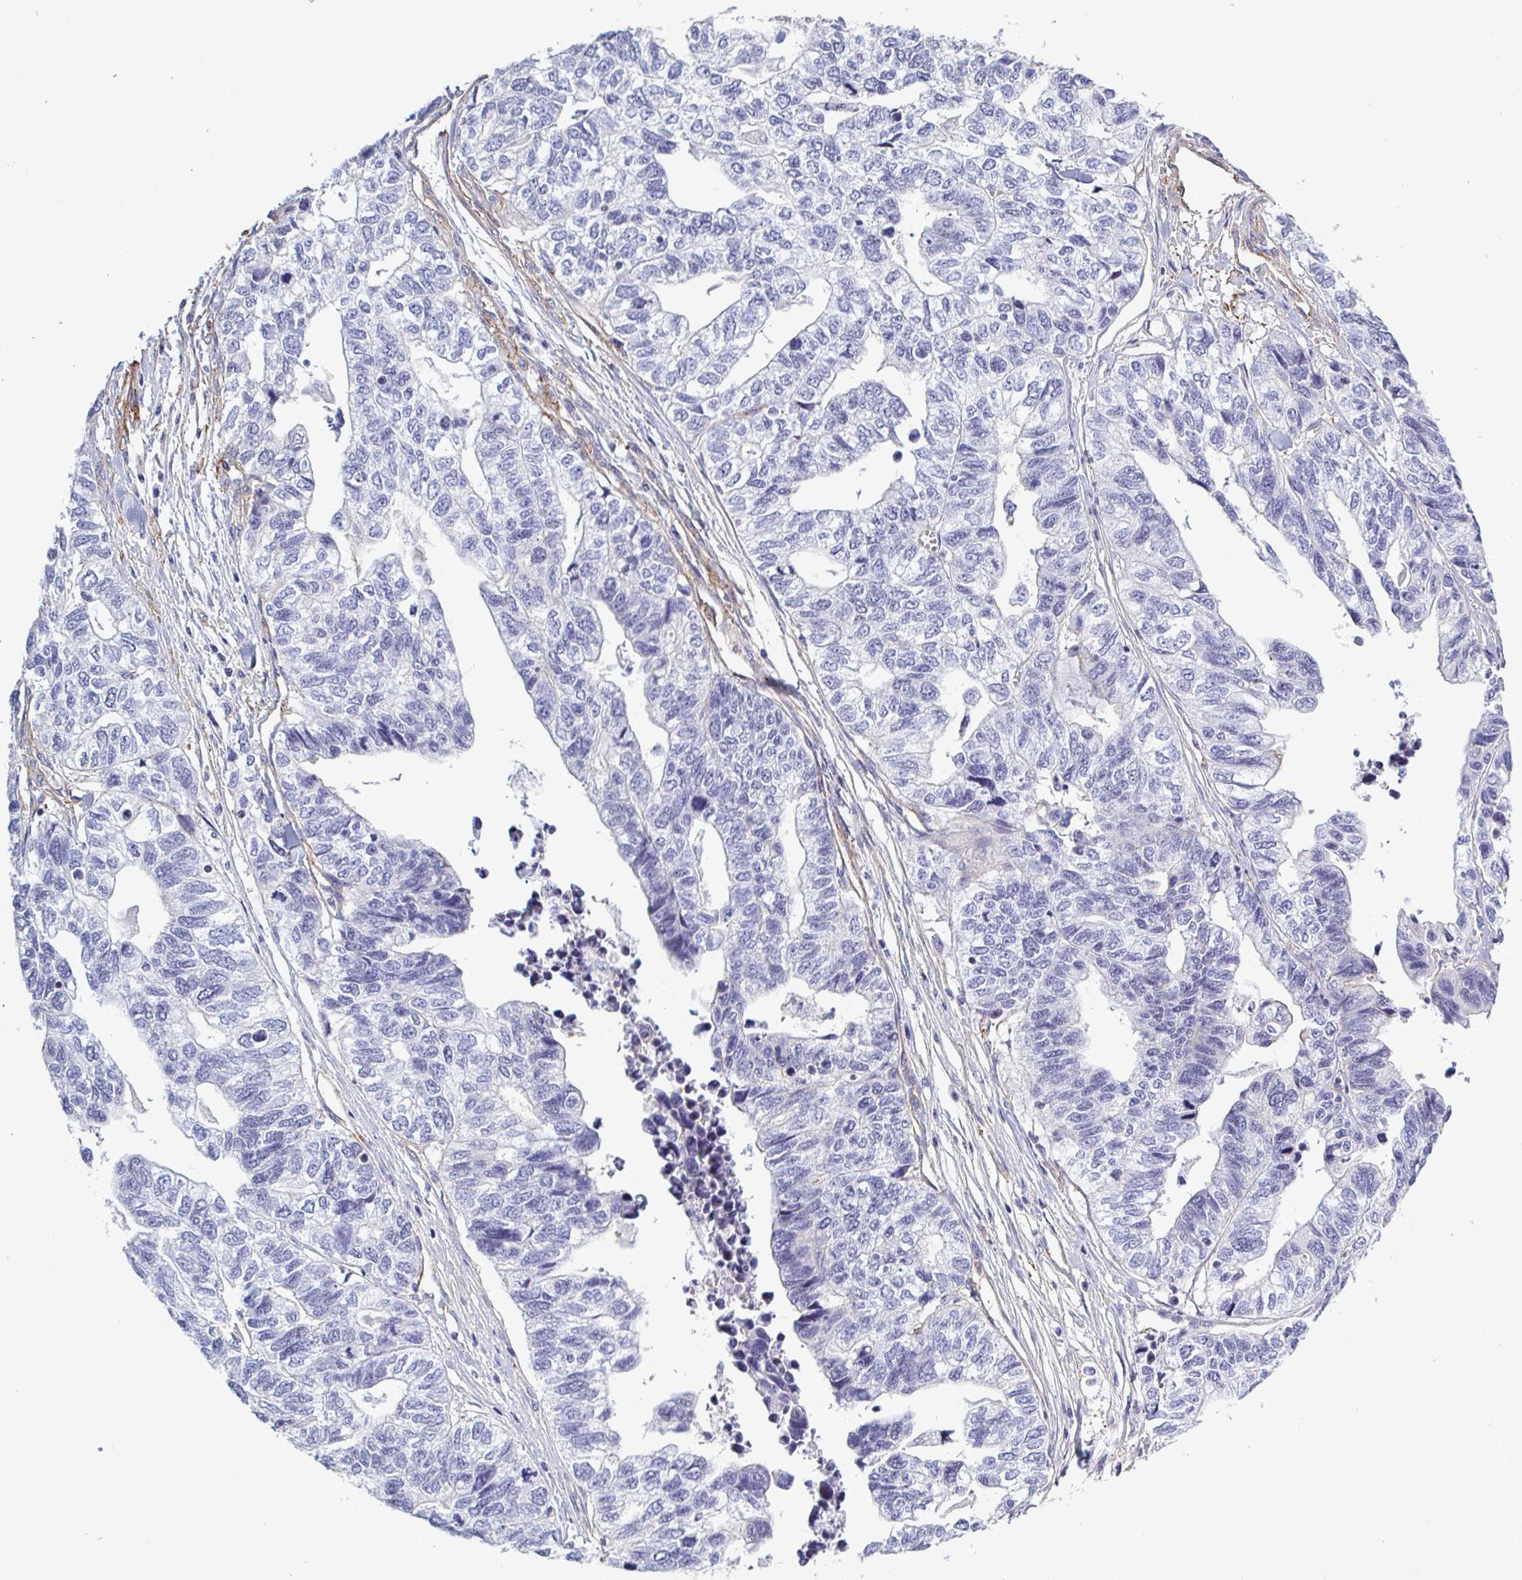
{"staining": {"intensity": "negative", "quantity": "none", "location": "none"}, "tissue": "stomach cancer", "cell_type": "Tumor cells", "image_type": "cancer", "snomed": [{"axis": "morphology", "description": "Adenocarcinoma, NOS"}, {"axis": "topography", "description": "Stomach, upper"}], "caption": "Immunohistochemistry (IHC) photomicrograph of neoplastic tissue: human adenocarcinoma (stomach) stained with DAB (3,3'-diaminobenzidine) shows no significant protein positivity in tumor cells.", "gene": "SHISA7", "patient": {"sex": "female", "age": 67}}